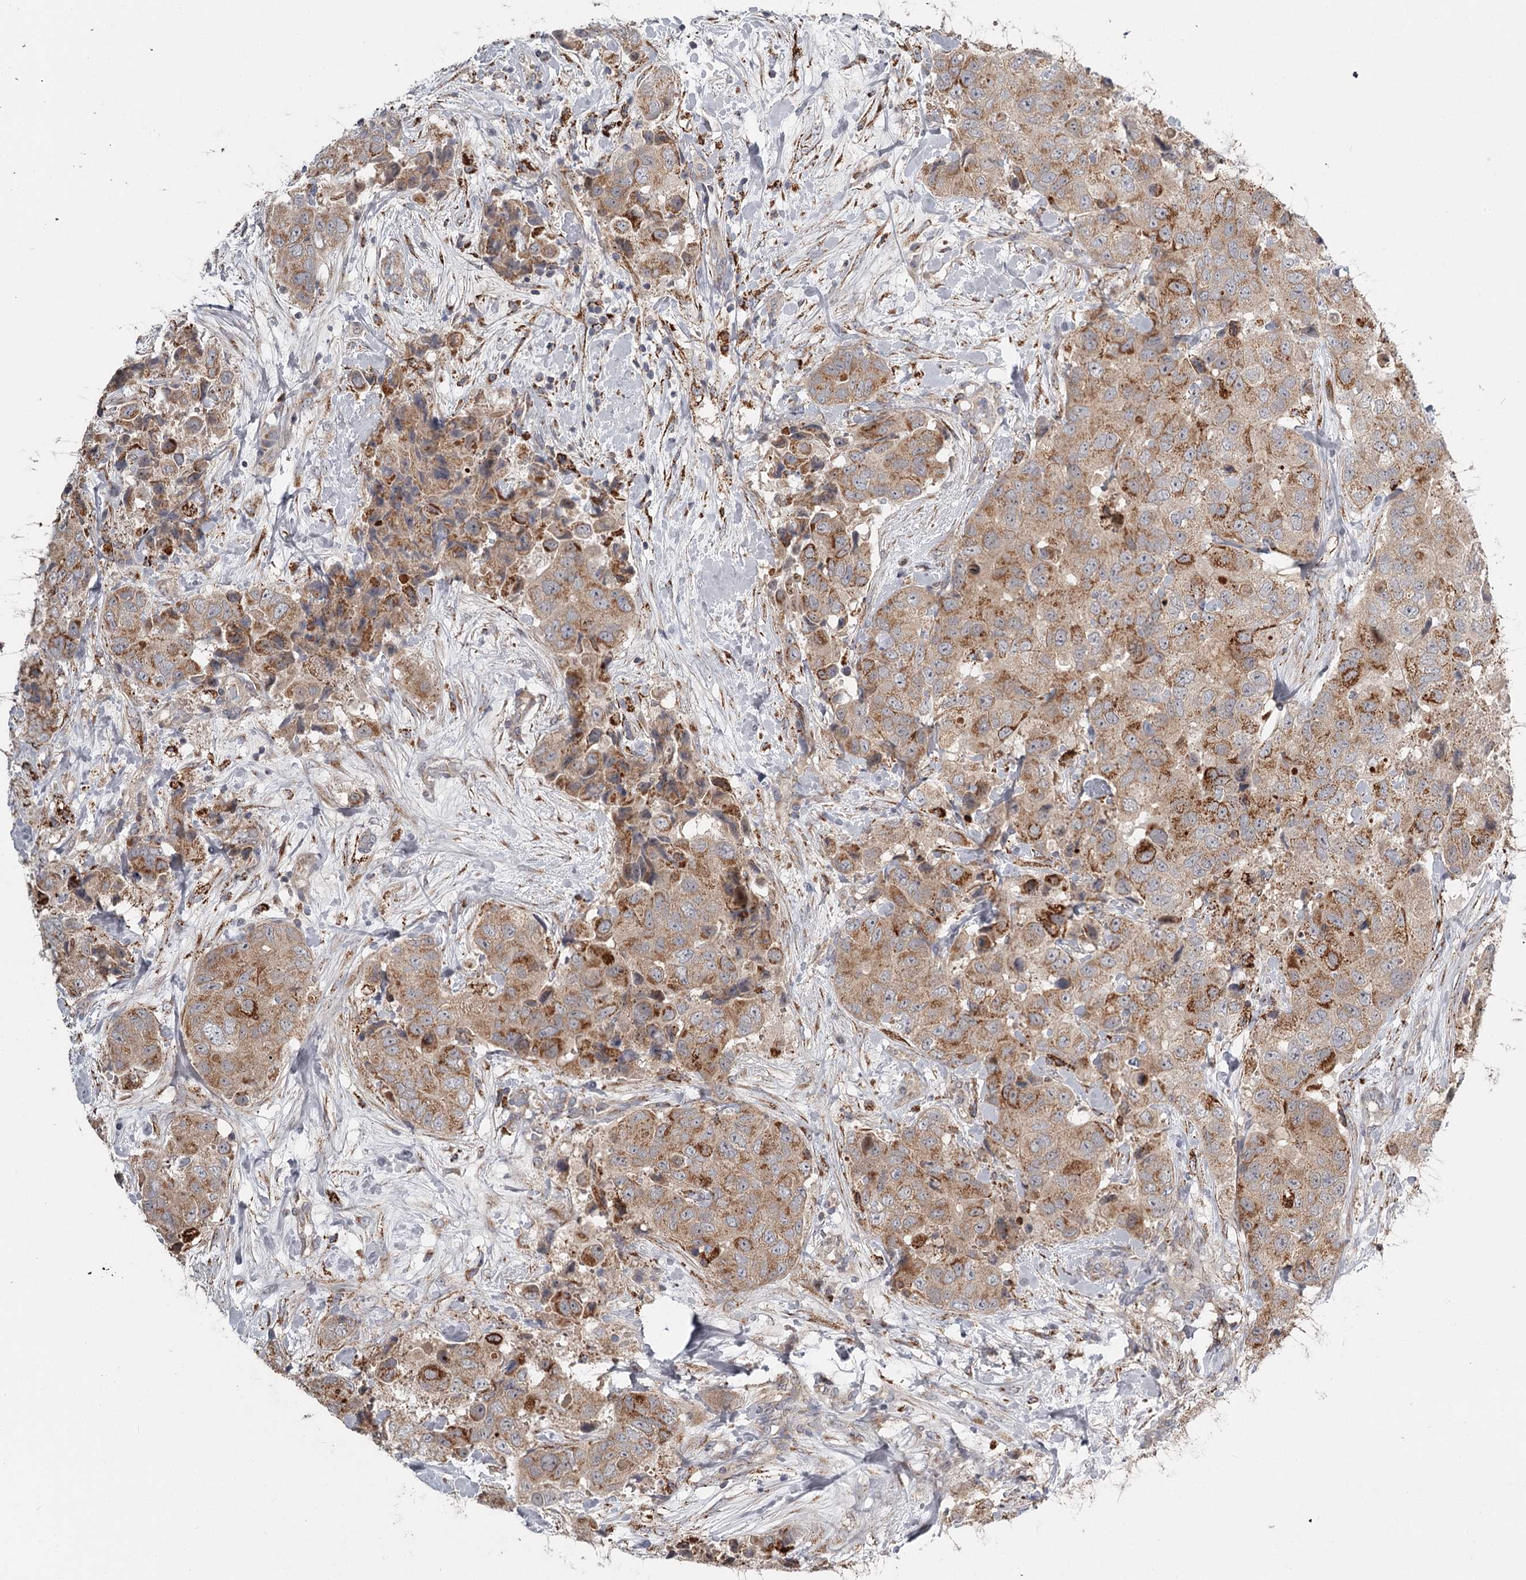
{"staining": {"intensity": "moderate", "quantity": ">75%", "location": "cytoplasmic/membranous"}, "tissue": "breast cancer", "cell_type": "Tumor cells", "image_type": "cancer", "snomed": [{"axis": "morphology", "description": "Duct carcinoma"}, {"axis": "topography", "description": "Breast"}], "caption": "Immunohistochemistry (IHC) staining of breast infiltrating ductal carcinoma, which exhibits medium levels of moderate cytoplasmic/membranous expression in approximately >75% of tumor cells indicating moderate cytoplasmic/membranous protein positivity. The staining was performed using DAB (brown) for protein detection and nuclei were counterstained in hematoxylin (blue).", "gene": "CDC123", "patient": {"sex": "female", "age": 62}}